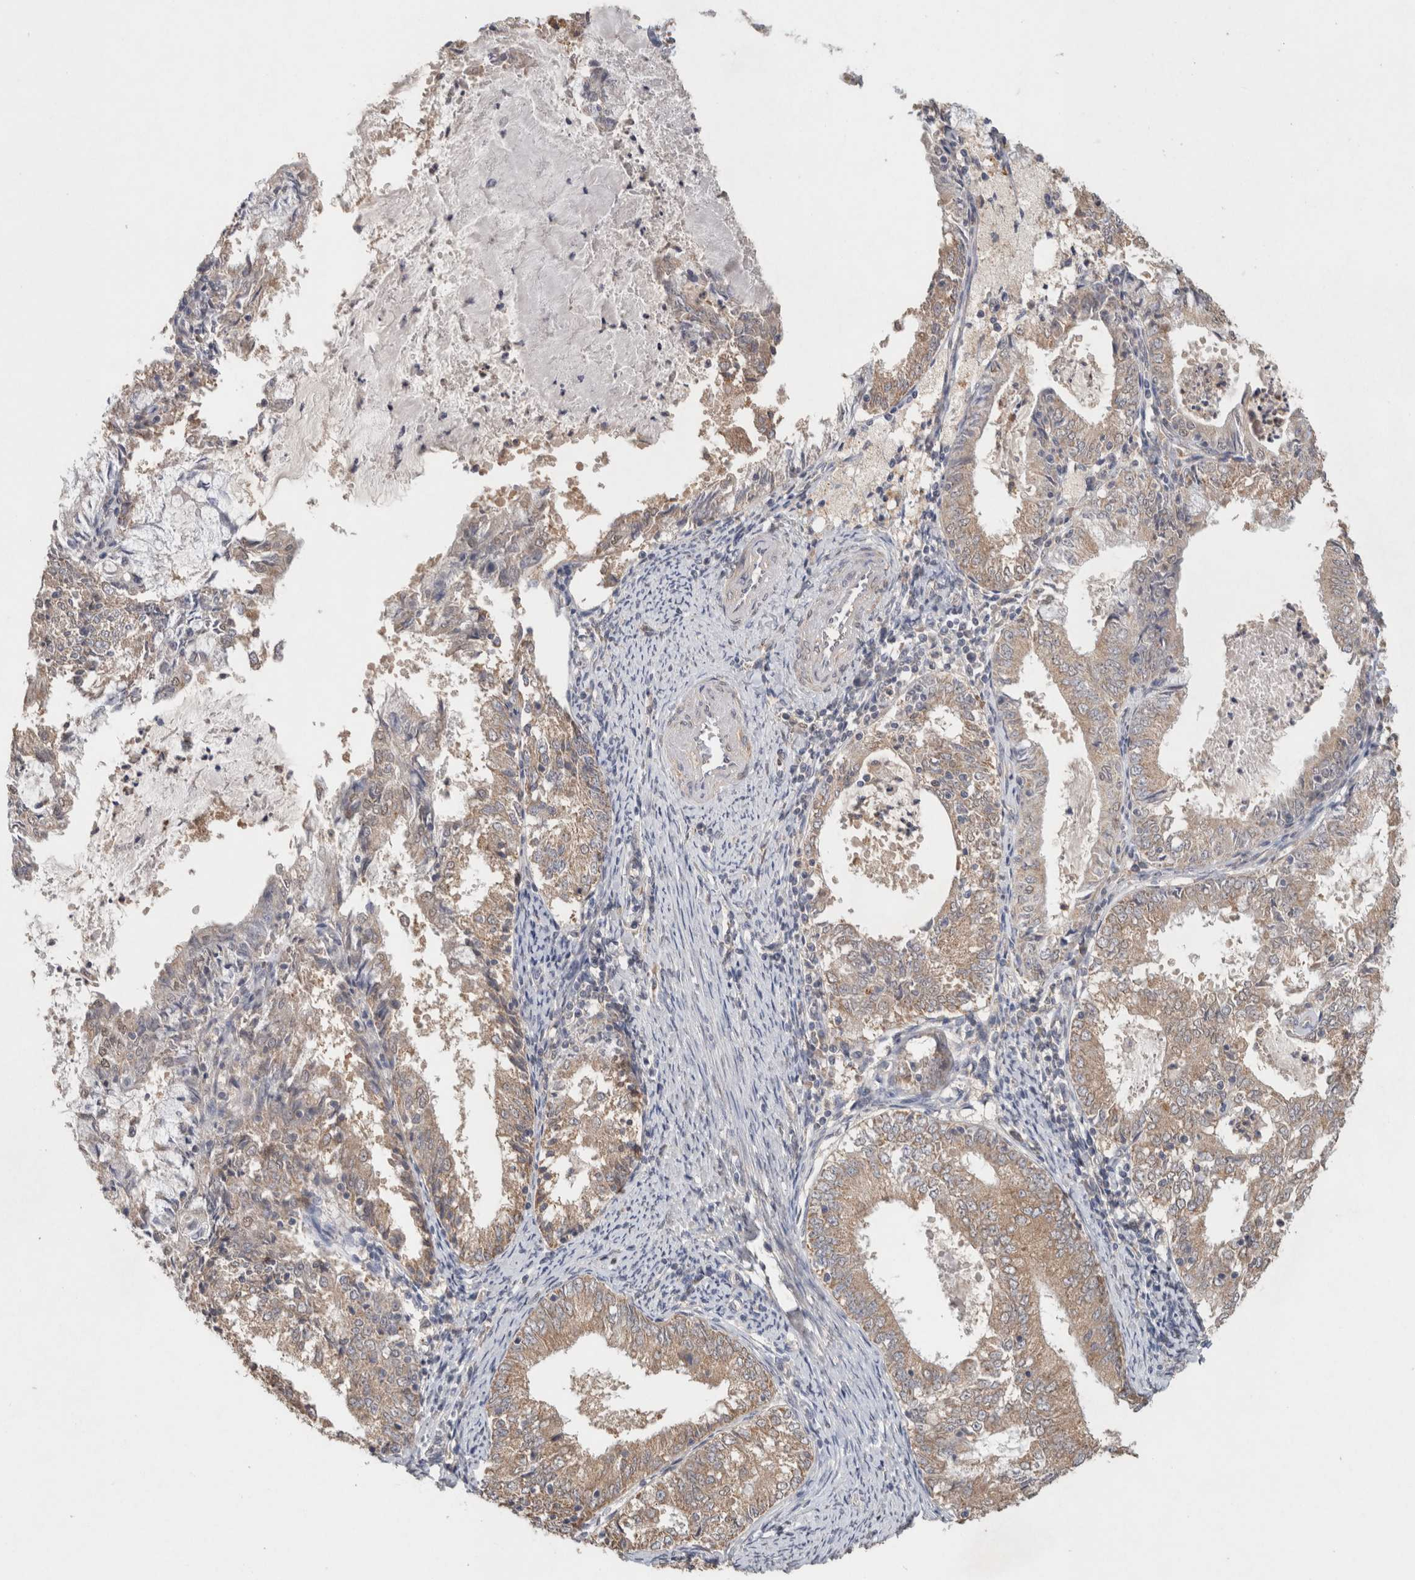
{"staining": {"intensity": "moderate", "quantity": ">75%", "location": "cytoplasmic/membranous"}, "tissue": "endometrial cancer", "cell_type": "Tumor cells", "image_type": "cancer", "snomed": [{"axis": "morphology", "description": "Adenocarcinoma, NOS"}, {"axis": "topography", "description": "Endometrium"}], "caption": "Tumor cells demonstrate medium levels of moderate cytoplasmic/membranous positivity in about >75% of cells in adenocarcinoma (endometrial).", "gene": "RAB14", "patient": {"sex": "female", "age": 57}}